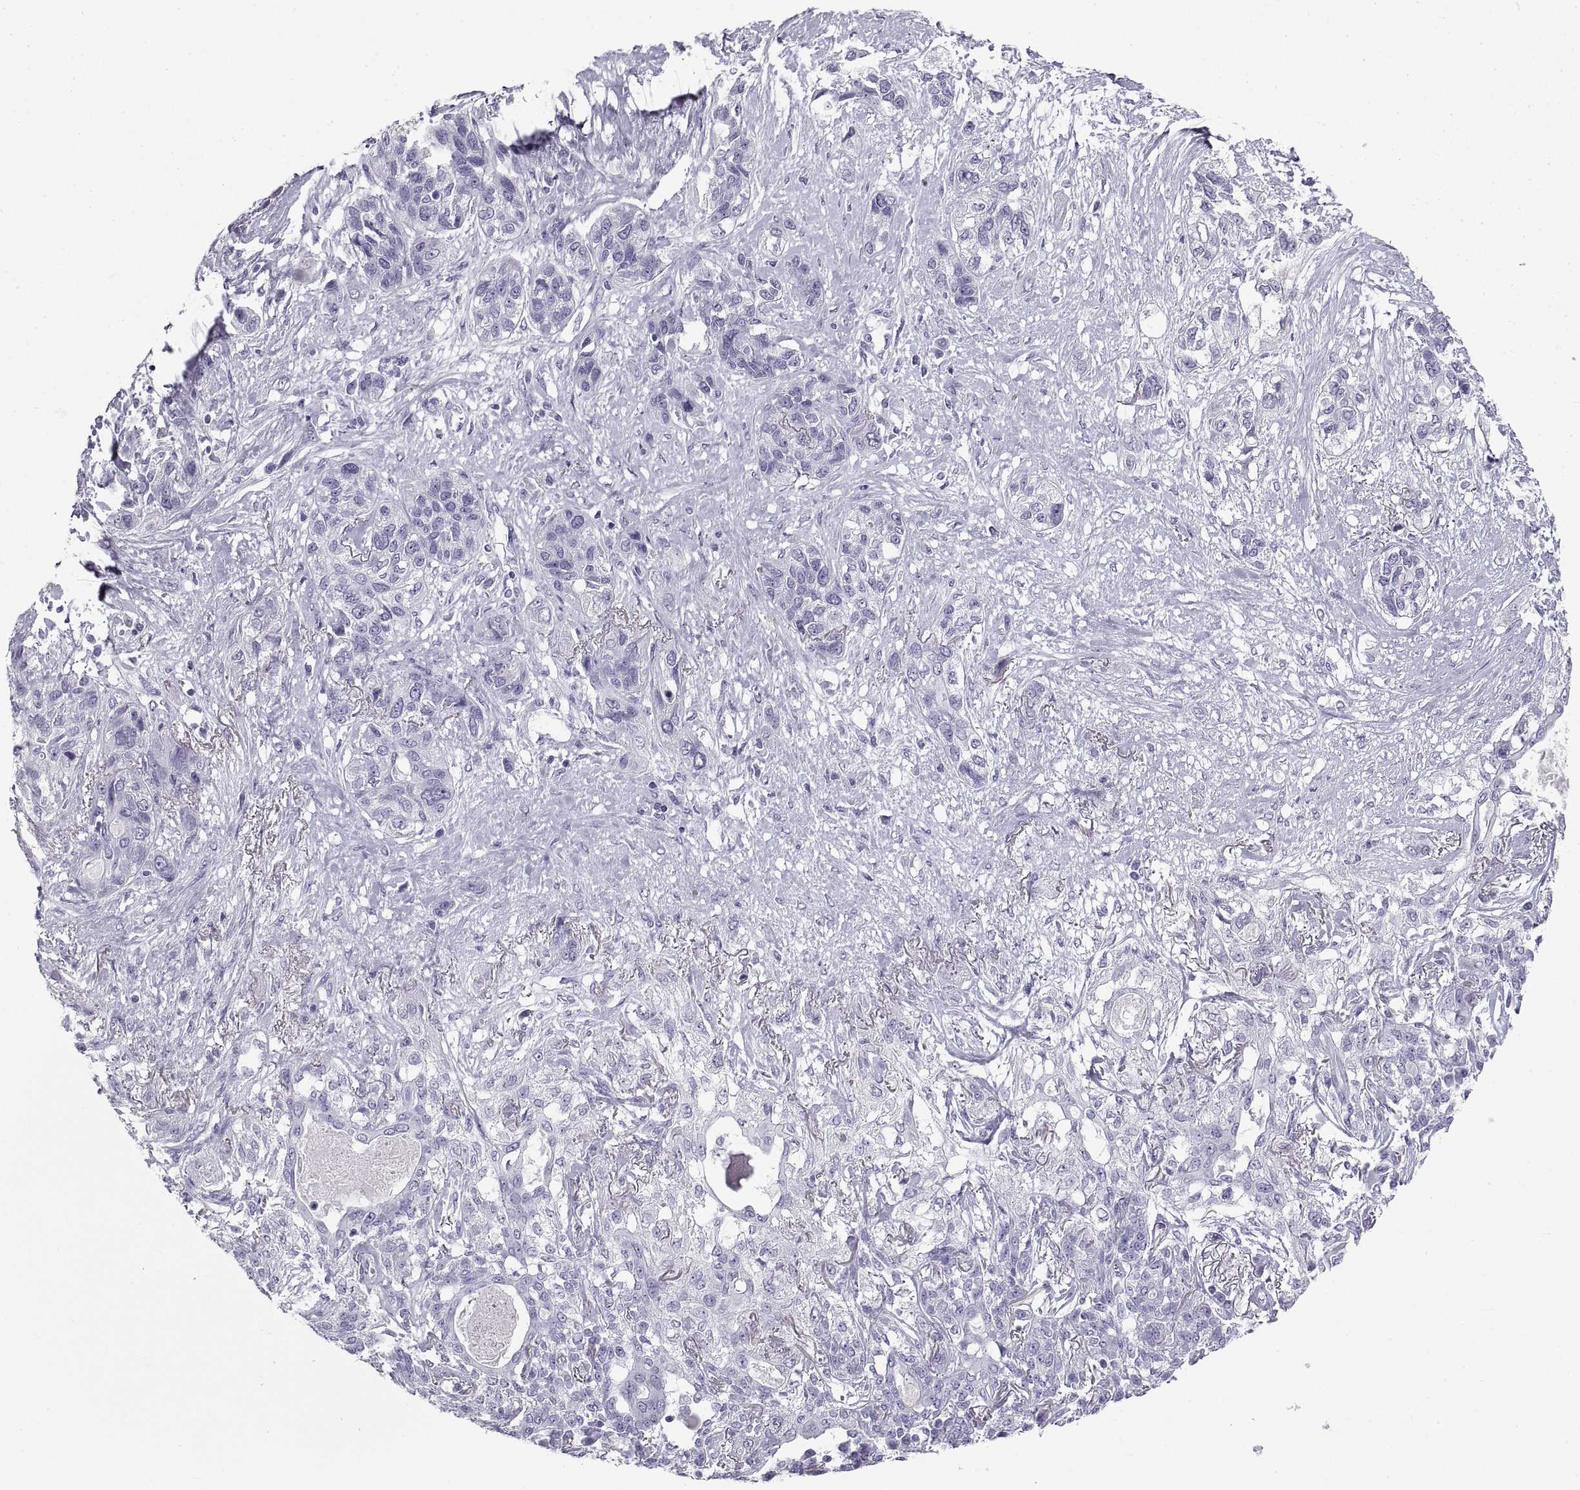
{"staining": {"intensity": "negative", "quantity": "none", "location": "none"}, "tissue": "lung cancer", "cell_type": "Tumor cells", "image_type": "cancer", "snomed": [{"axis": "morphology", "description": "Squamous cell carcinoma, NOS"}, {"axis": "topography", "description": "Lung"}], "caption": "Lung squamous cell carcinoma was stained to show a protein in brown. There is no significant staining in tumor cells.", "gene": "RLBP1", "patient": {"sex": "female", "age": 70}}